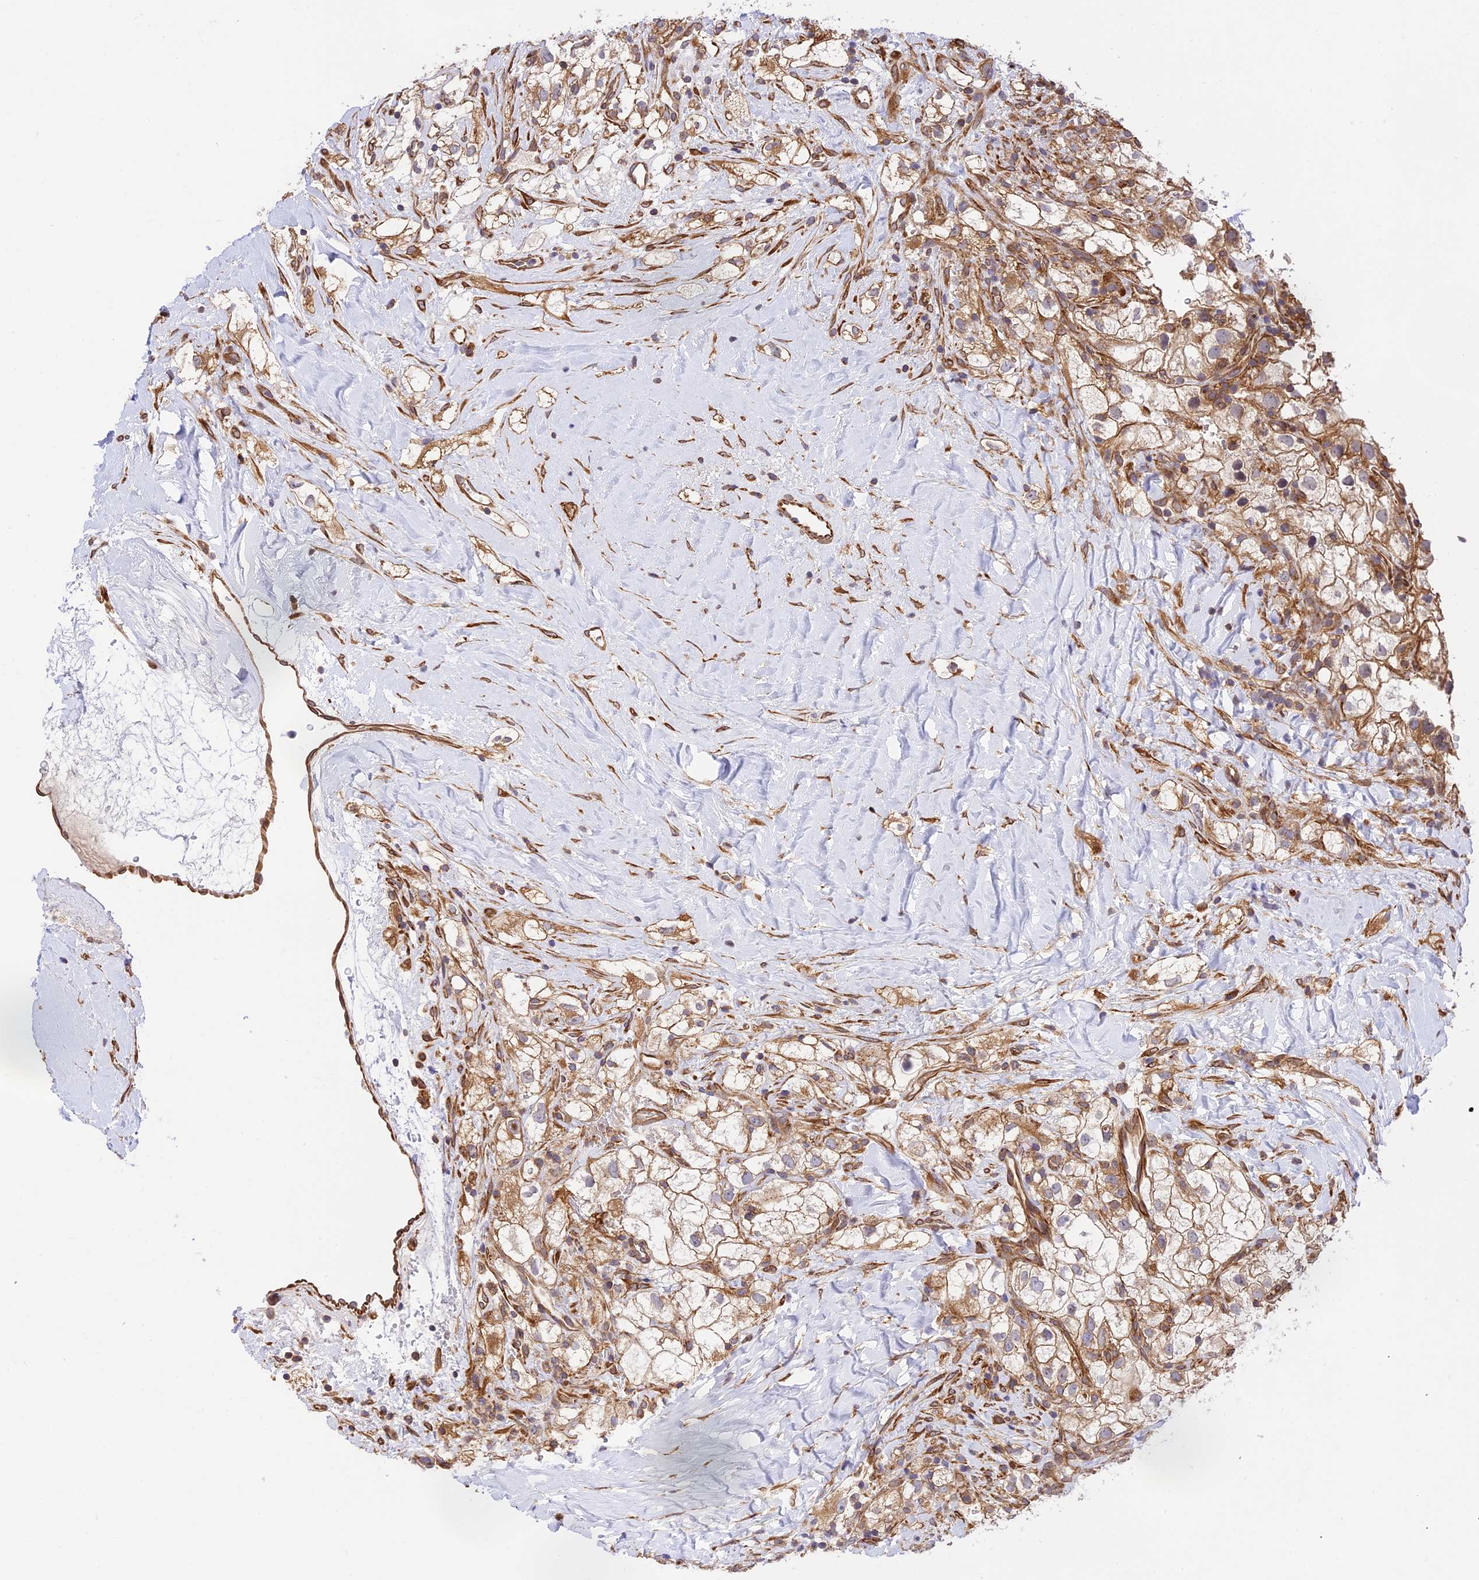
{"staining": {"intensity": "moderate", "quantity": "<25%", "location": "cytoplasmic/membranous"}, "tissue": "renal cancer", "cell_type": "Tumor cells", "image_type": "cancer", "snomed": [{"axis": "morphology", "description": "Adenocarcinoma, NOS"}, {"axis": "topography", "description": "Kidney"}], "caption": "Human renal adenocarcinoma stained for a protein (brown) reveals moderate cytoplasmic/membranous positive positivity in approximately <25% of tumor cells.", "gene": "EXOC3L4", "patient": {"sex": "male", "age": 59}}